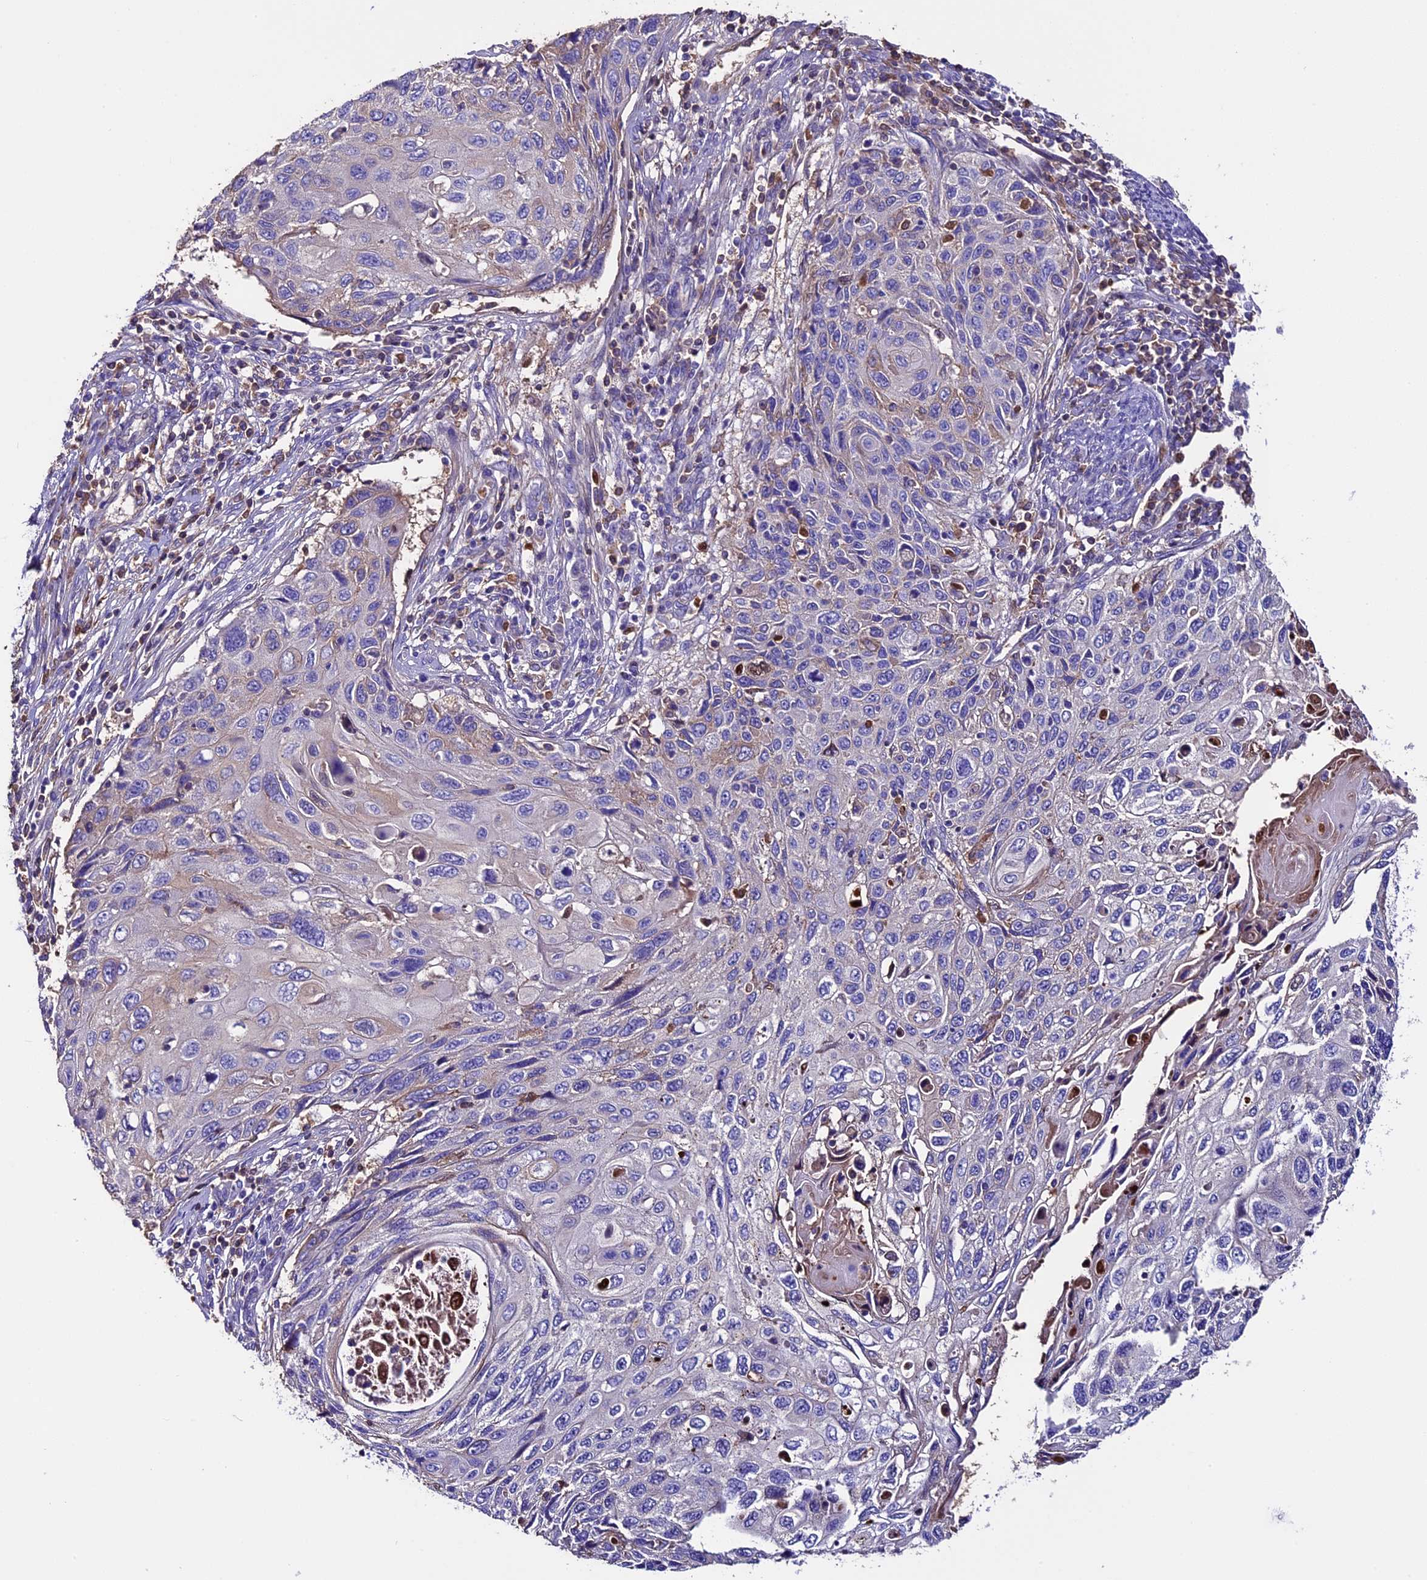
{"staining": {"intensity": "weak", "quantity": "<25%", "location": "cytoplasmic/membranous"}, "tissue": "cervical cancer", "cell_type": "Tumor cells", "image_type": "cancer", "snomed": [{"axis": "morphology", "description": "Squamous cell carcinoma, NOS"}, {"axis": "topography", "description": "Cervix"}], "caption": "The IHC photomicrograph has no significant positivity in tumor cells of squamous cell carcinoma (cervical) tissue. Brightfield microscopy of IHC stained with DAB (brown) and hematoxylin (blue), captured at high magnification.", "gene": "TCP11L2", "patient": {"sex": "female", "age": 70}}